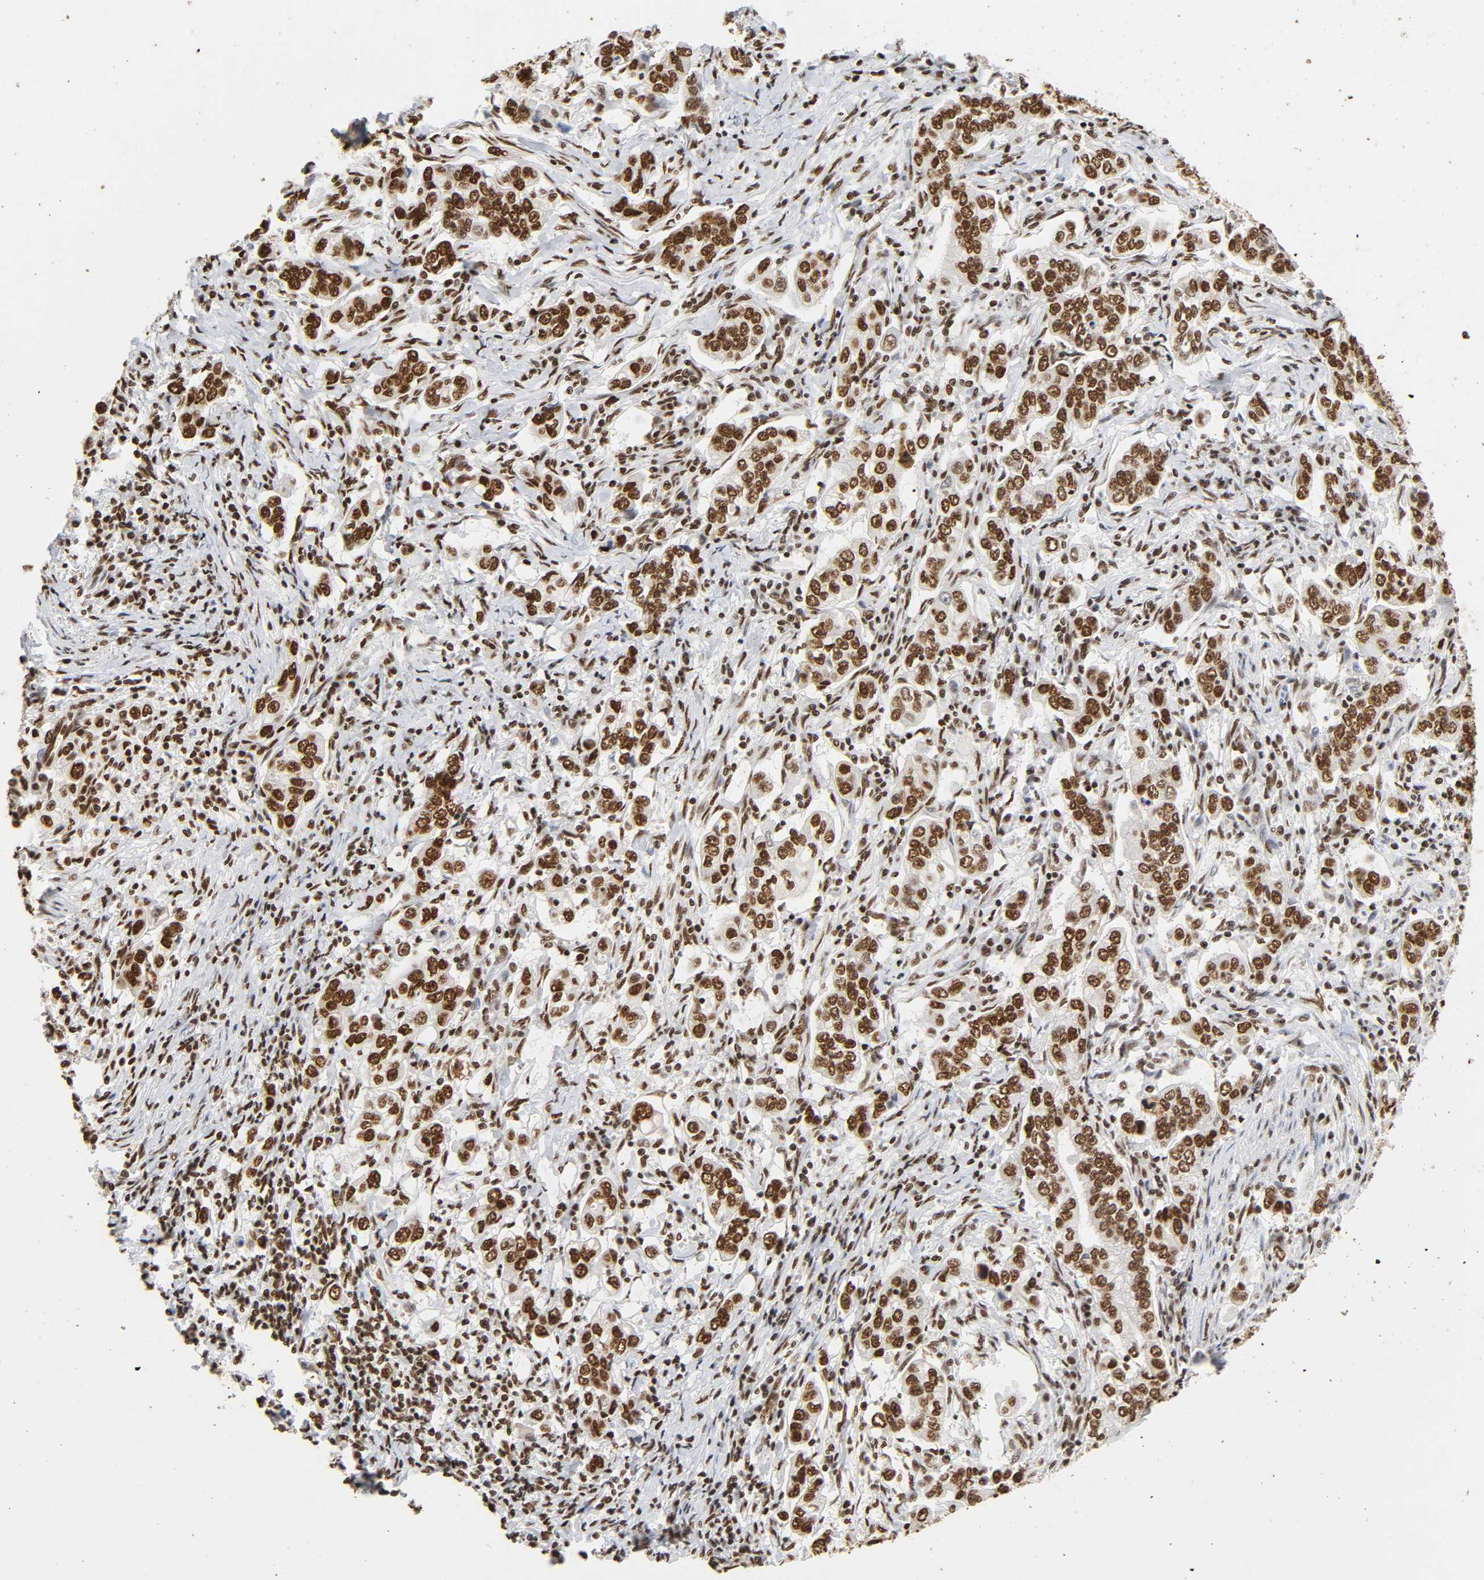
{"staining": {"intensity": "strong", "quantity": ">75%", "location": "nuclear"}, "tissue": "stomach cancer", "cell_type": "Tumor cells", "image_type": "cancer", "snomed": [{"axis": "morphology", "description": "Adenocarcinoma, NOS"}, {"axis": "topography", "description": "Stomach, lower"}], "caption": "IHC (DAB) staining of human stomach cancer (adenocarcinoma) shows strong nuclear protein positivity in about >75% of tumor cells.", "gene": "HNRNPC", "patient": {"sex": "female", "age": 72}}